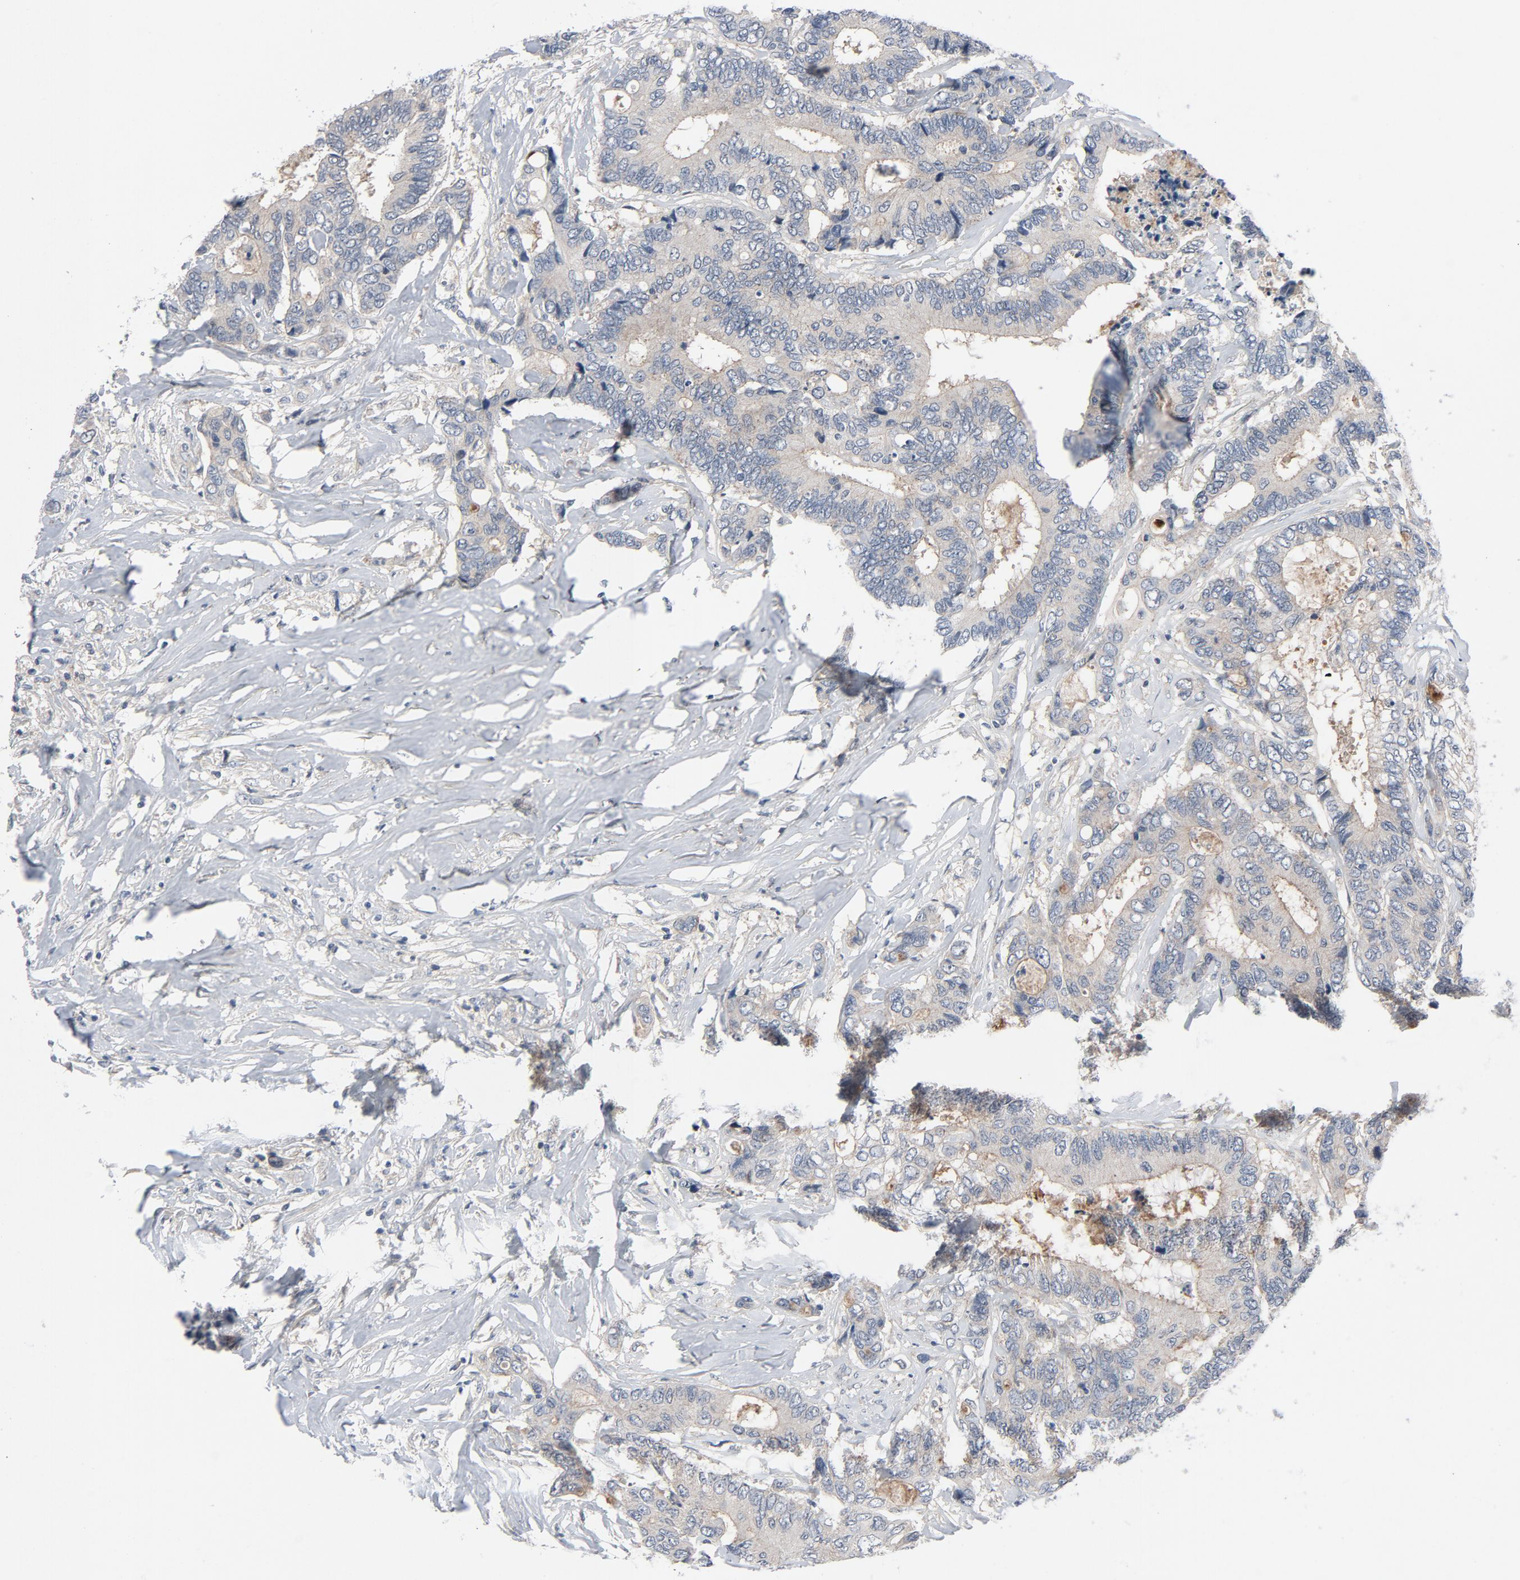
{"staining": {"intensity": "weak", "quantity": ">75%", "location": "cytoplasmic/membranous"}, "tissue": "colorectal cancer", "cell_type": "Tumor cells", "image_type": "cancer", "snomed": [{"axis": "morphology", "description": "Adenocarcinoma, NOS"}, {"axis": "topography", "description": "Rectum"}], "caption": "Immunohistochemical staining of human colorectal cancer (adenocarcinoma) shows low levels of weak cytoplasmic/membranous protein positivity in about >75% of tumor cells. (brown staining indicates protein expression, while blue staining denotes nuclei).", "gene": "TSG101", "patient": {"sex": "male", "age": 55}}